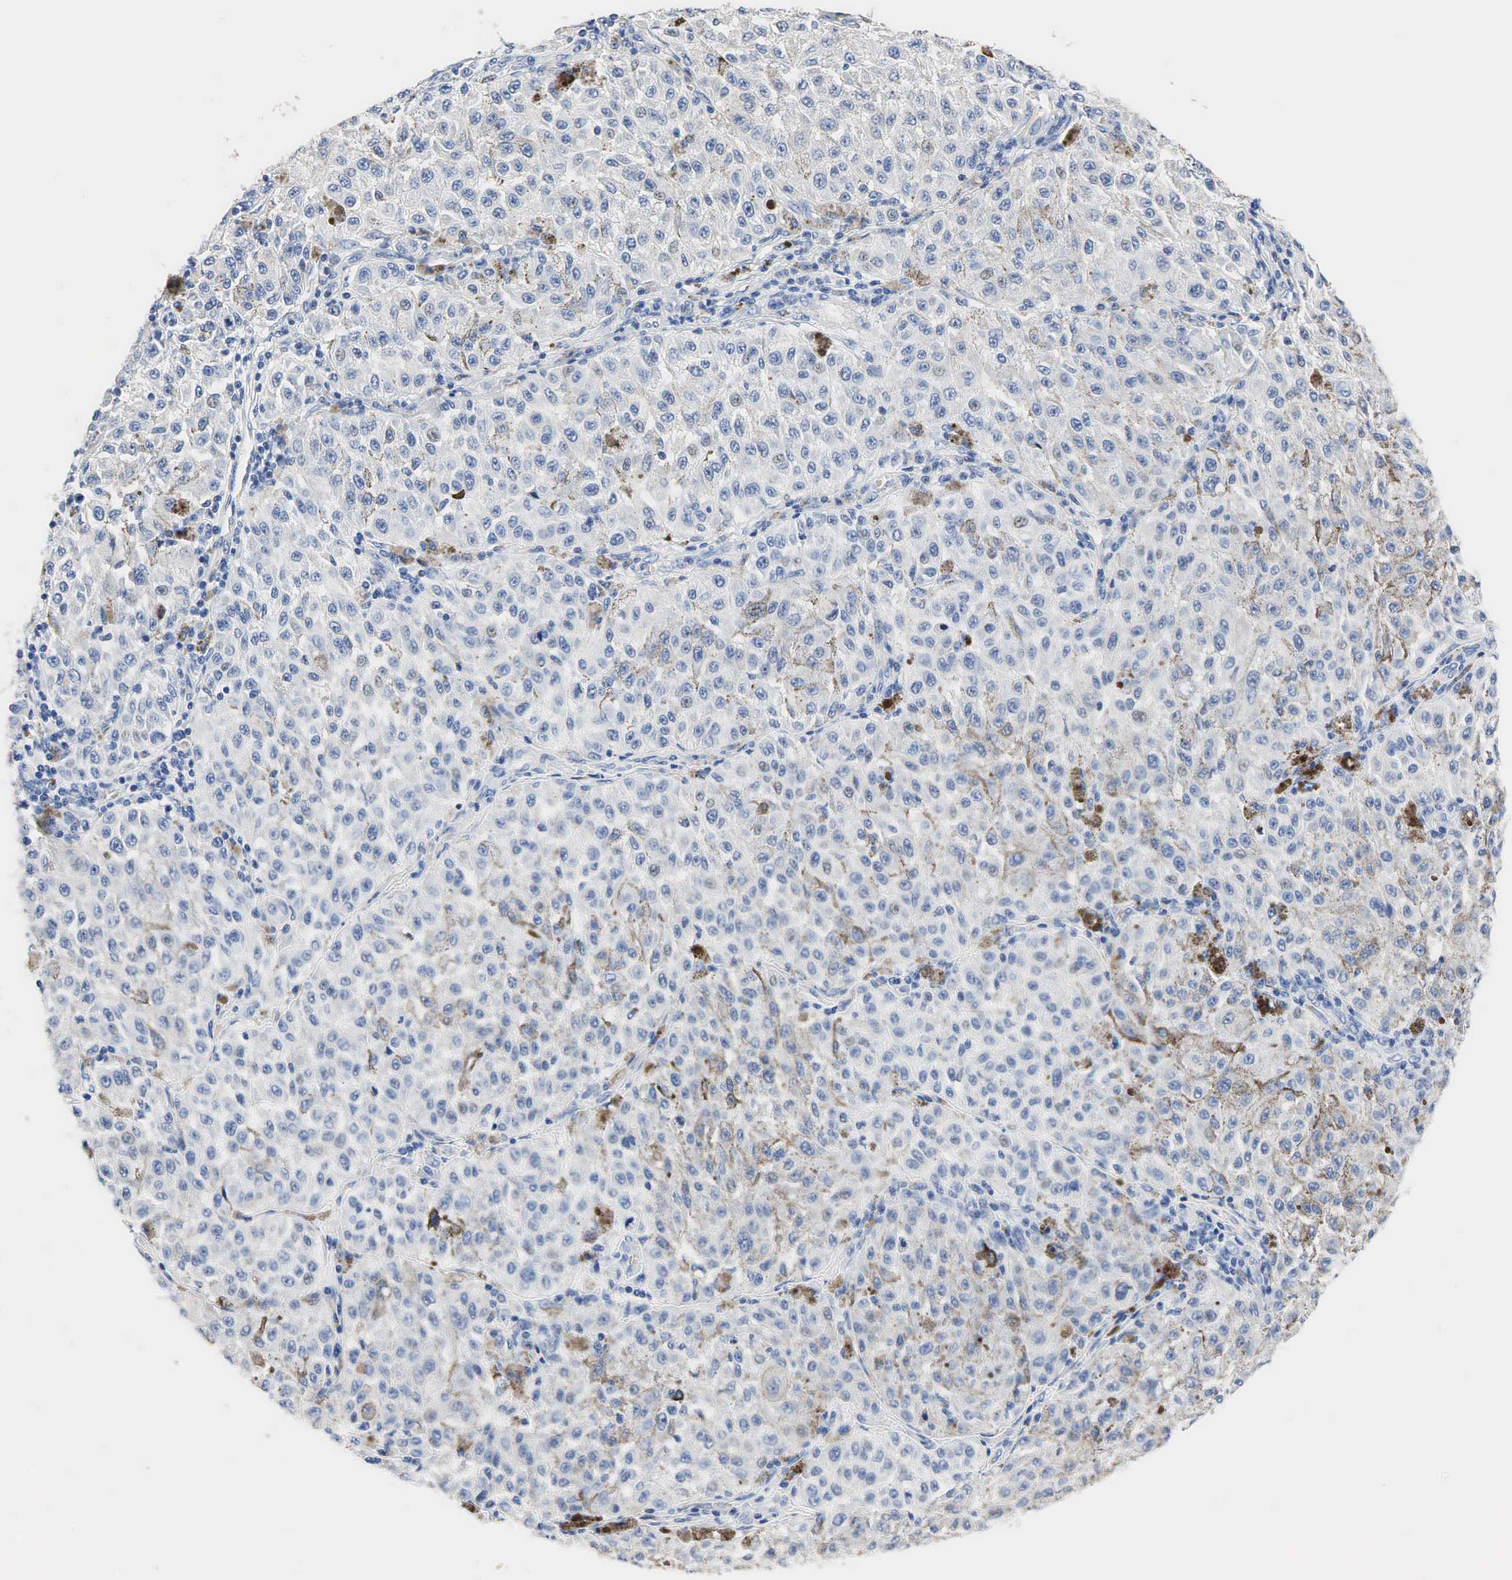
{"staining": {"intensity": "negative", "quantity": "none", "location": "none"}, "tissue": "melanoma", "cell_type": "Tumor cells", "image_type": "cancer", "snomed": [{"axis": "morphology", "description": "Malignant melanoma, NOS"}, {"axis": "topography", "description": "Skin"}], "caption": "IHC of melanoma exhibits no expression in tumor cells.", "gene": "SST", "patient": {"sex": "female", "age": 64}}